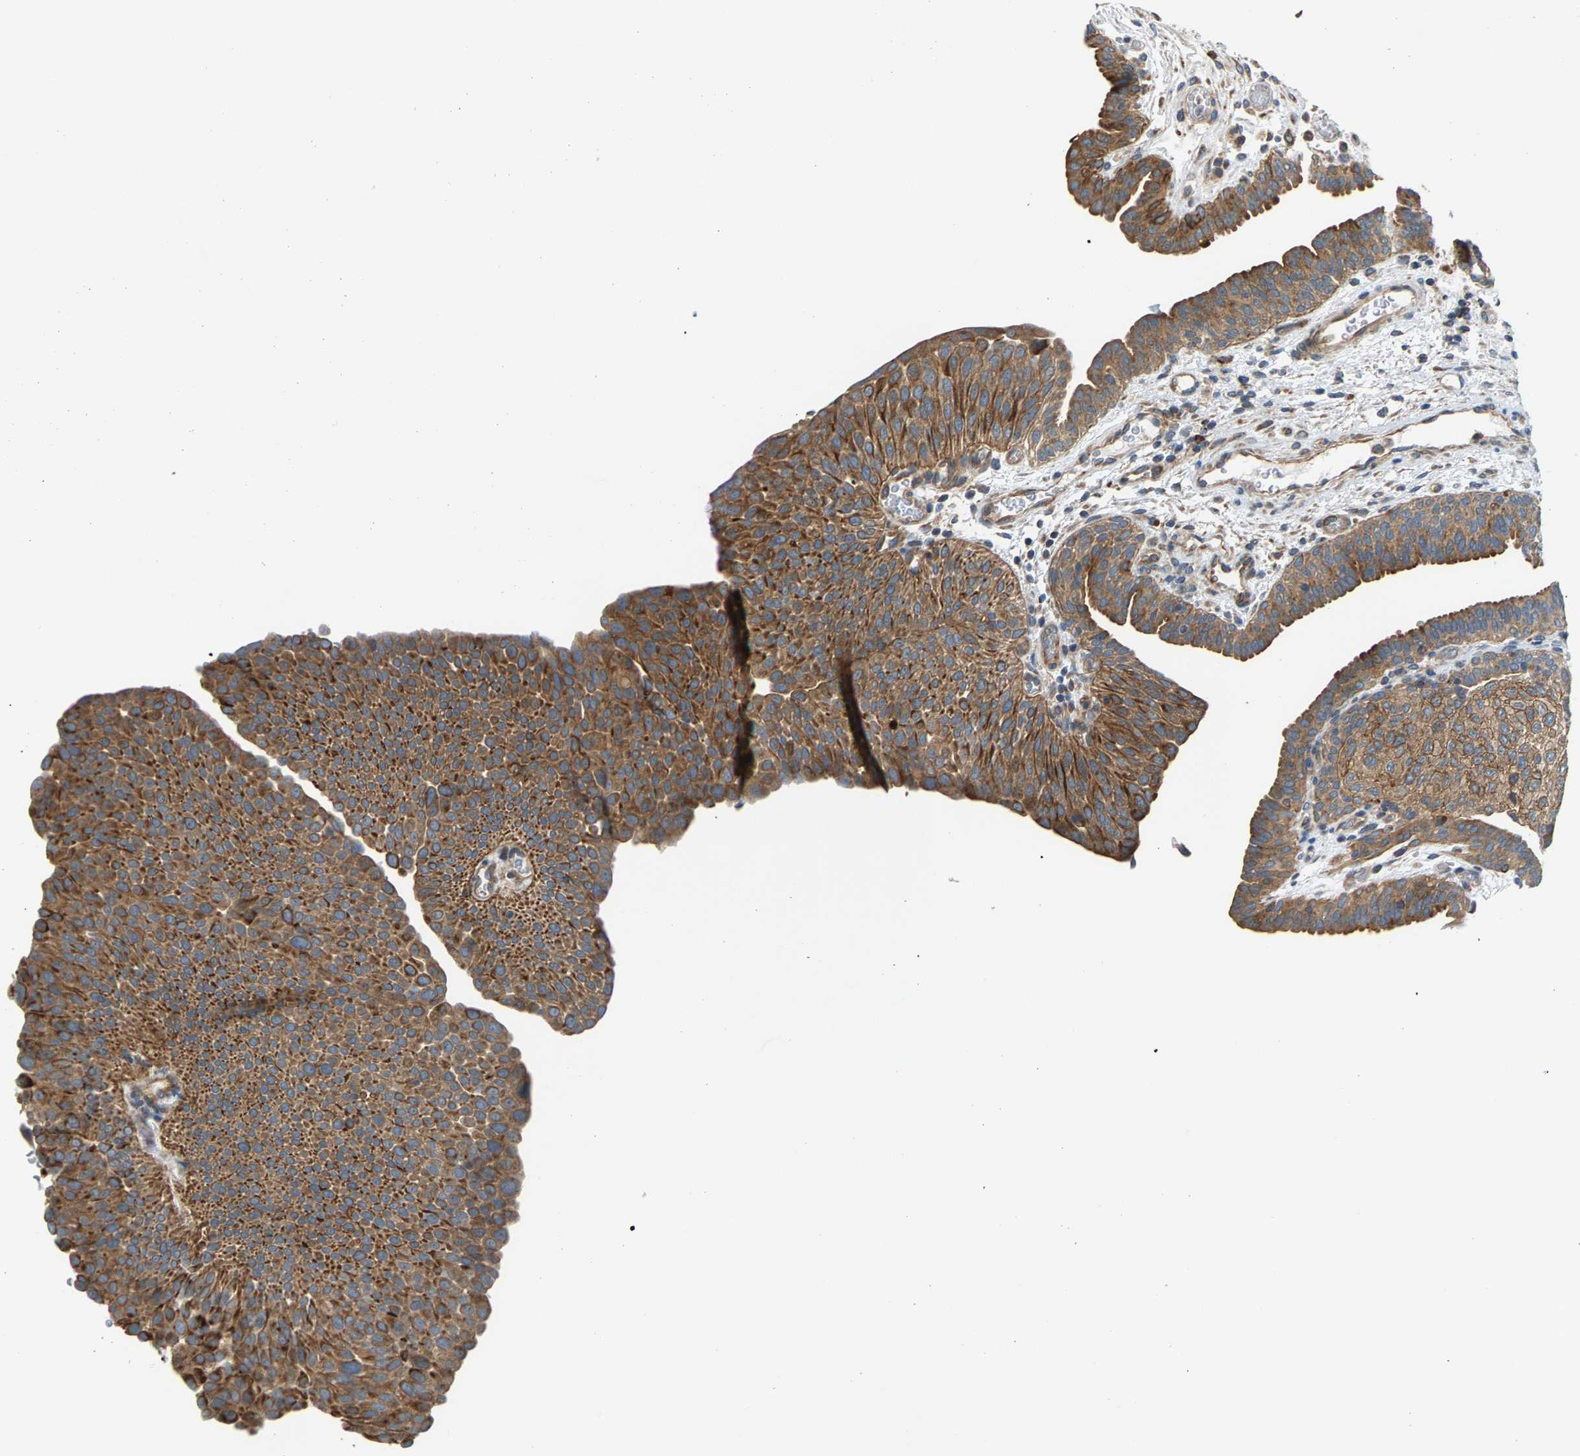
{"staining": {"intensity": "moderate", "quantity": ">75%", "location": "cytoplasmic/membranous"}, "tissue": "urothelial cancer", "cell_type": "Tumor cells", "image_type": "cancer", "snomed": [{"axis": "morphology", "description": "Urothelial carcinoma, Low grade"}, {"axis": "morphology", "description": "Urothelial carcinoma, High grade"}, {"axis": "topography", "description": "Urinary bladder"}], "caption": "High-magnification brightfield microscopy of urothelial cancer stained with DAB (brown) and counterstained with hematoxylin (blue). tumor cells exhibit moderate cytoplasmic/membranous positivity is identified in about>75% of cells.", "gene": "PDCL", "patient": {"sex": "male", "age": 35}}